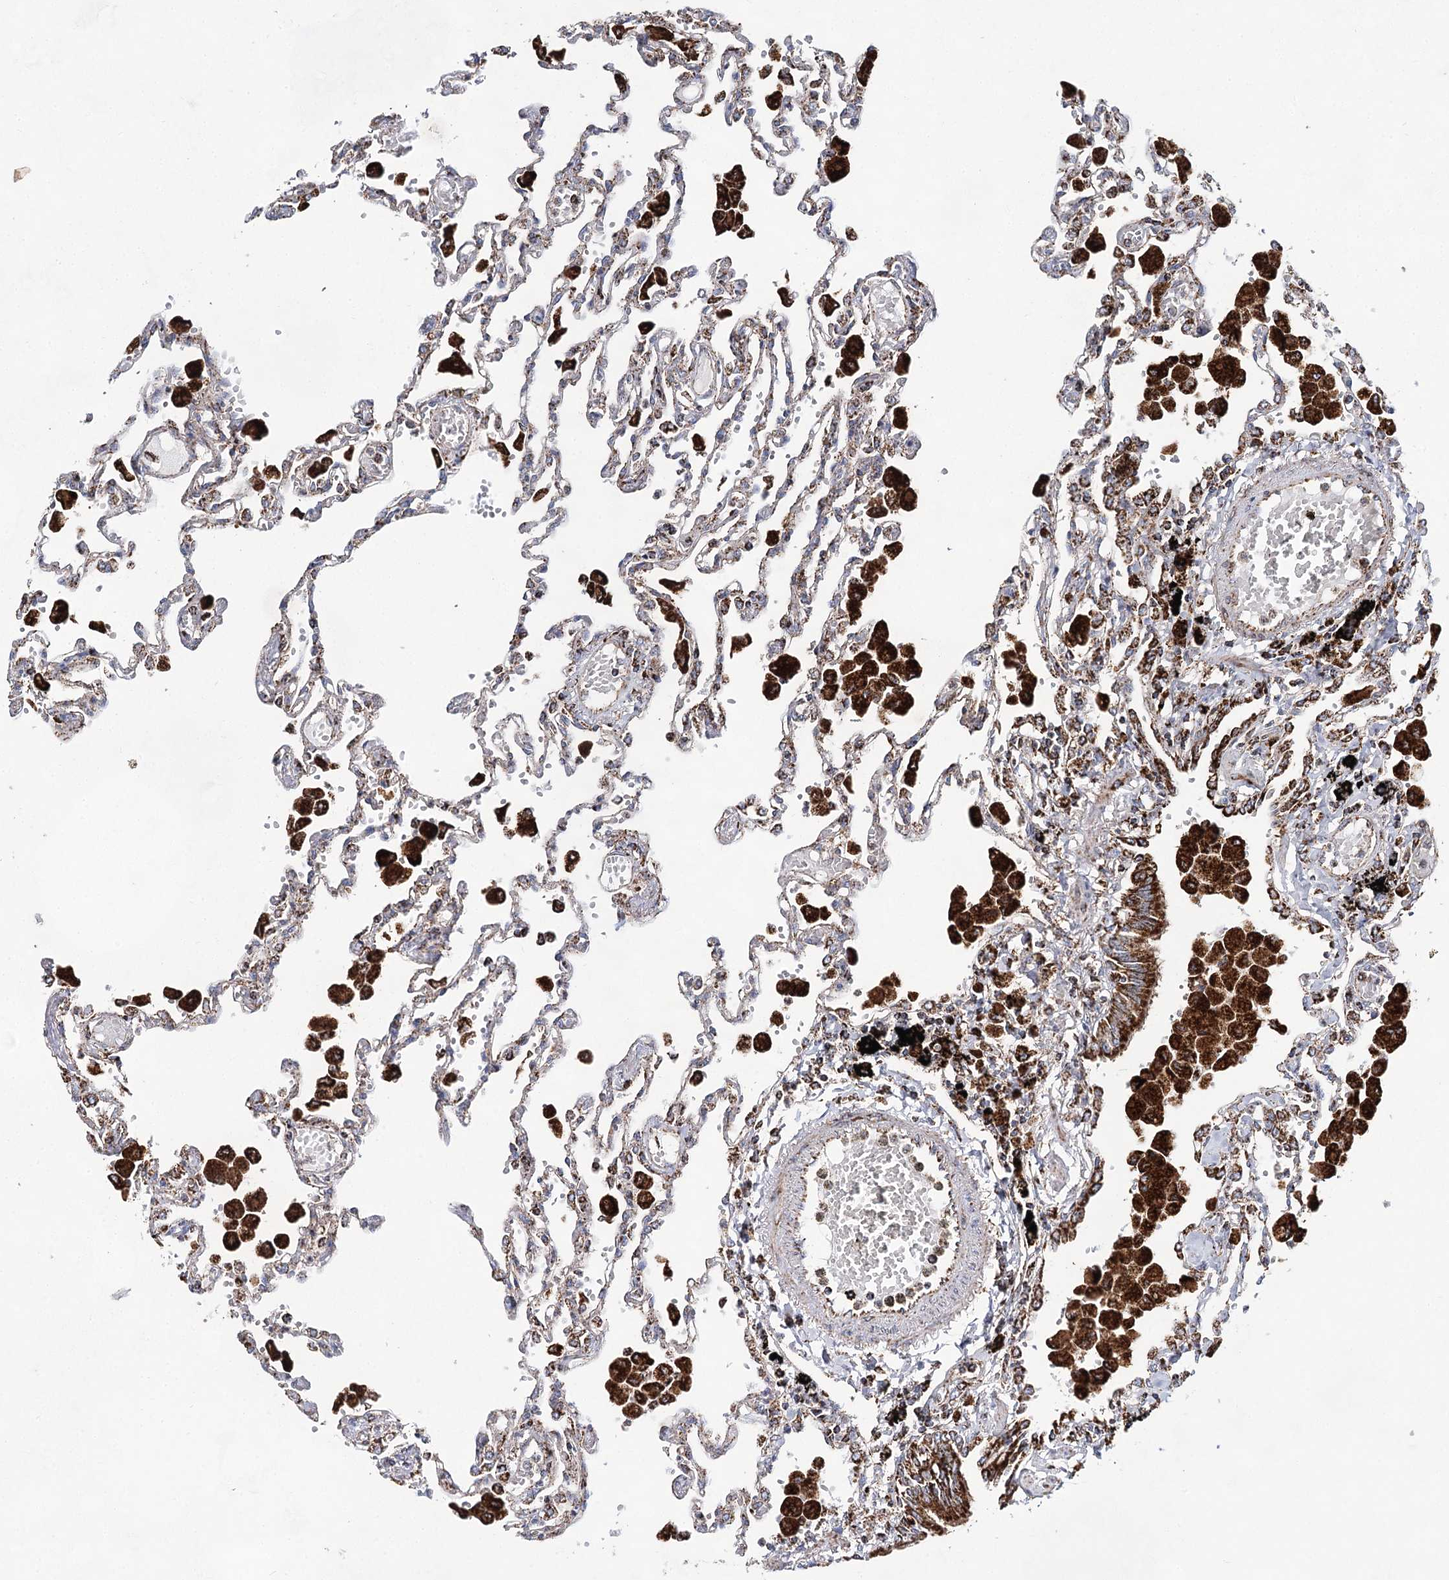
{"staining": {"intensity": "moderate", "quantity": "25%-75%", "location": "cytoplasmic/membranous"}, "tissue": "lung", "cell_type": "Alveolar cells", "image_type": "normal", "snomed": [{"axis": "morphology", "description": "Normal tissue, NOS"}, {"axis": "topography", "description": "Bronchus"}, {"axis": "topography", "description": "Lung"}], "caption": "Brown immunohistochemical staining in unremarkable human lung shows moderate cytoplasmic/membranous expression in approximately 25%-75% of alveolar cells.", "gene": "NADK2", "patient": {"sex": "female", "age": 49}}